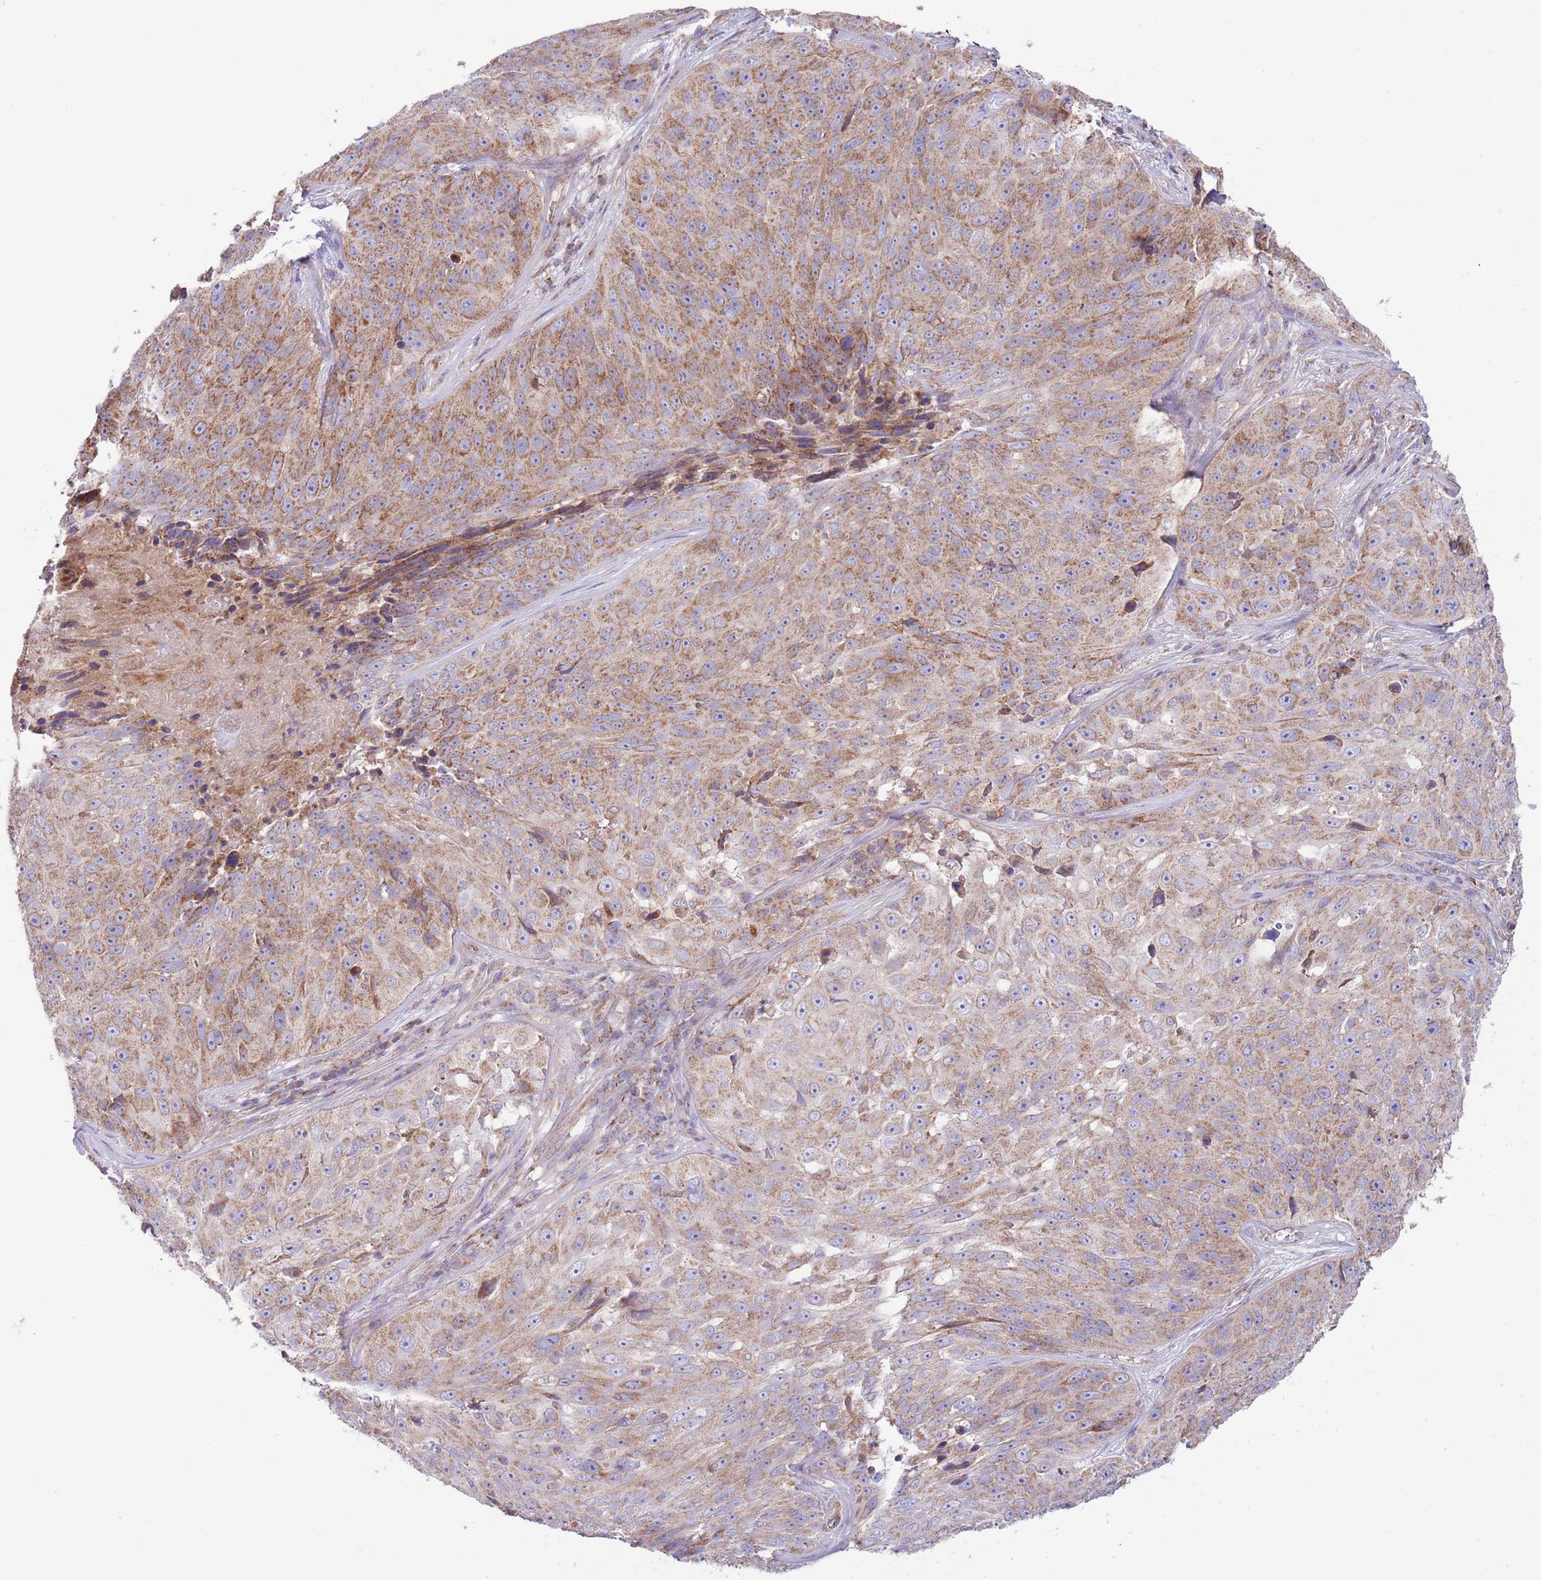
{"staining": {"intensity": "moderate", "quantity": ">75%", "location": "cytoplasmic/membranous"}, "tissue": "skin cancer", "cell_type": "Tumor cells", "image_type": "cancer", "snomed": [{"axis": "morphology", "description": "Squamous cell carcinoma, NOS"}, {"axis": "topography", "description": "Skin"}], "caption": "Protein expression analysis of skin cancer (squamous cell carcinoma) displays moderate cytoplasmic/membranous staining in about >75% of tumor cells.", "gene": "DNAJA3", "patient": {"sex": "female", "age": 87}}